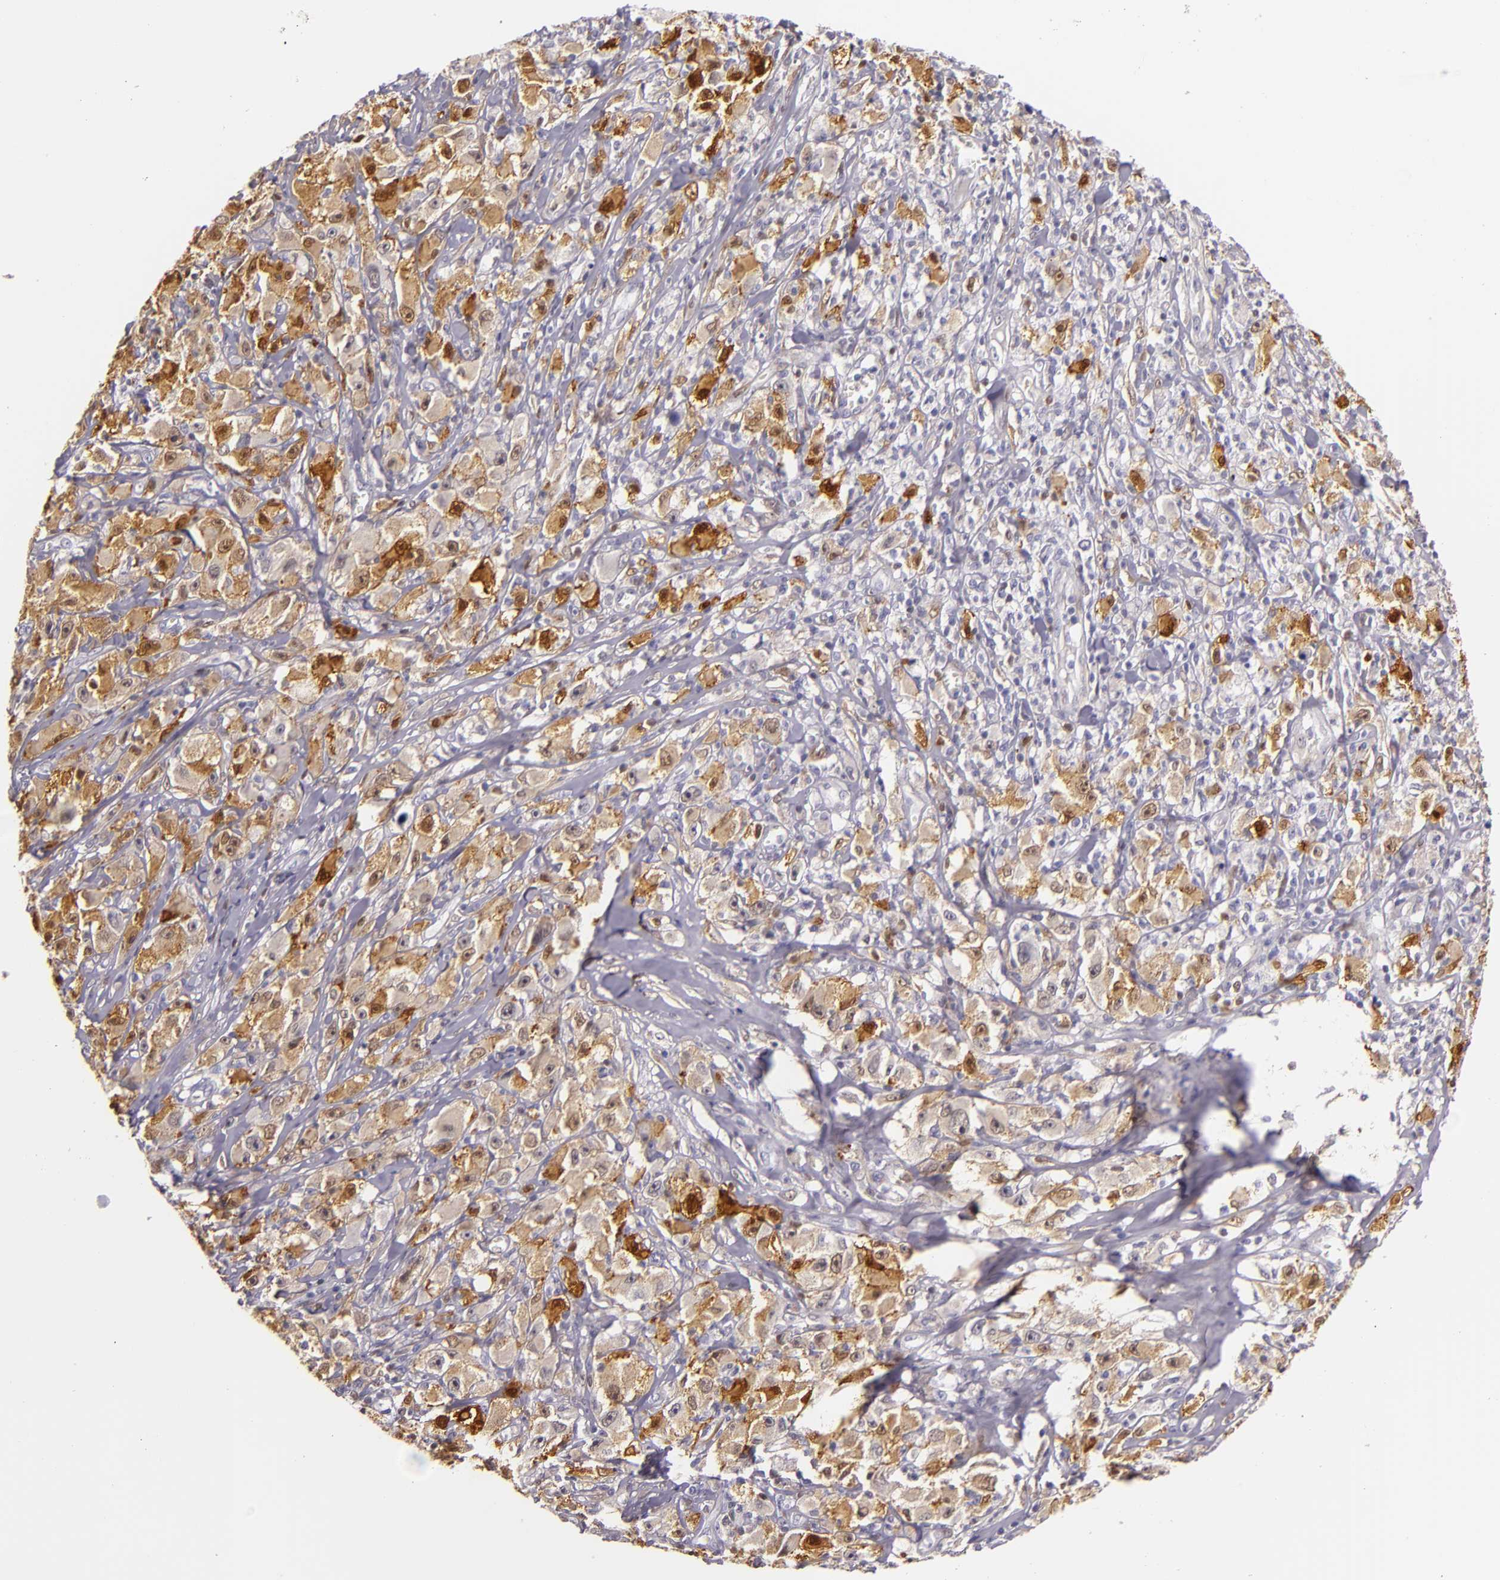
{"staining": {"intensity": "strong", "quantity": ">75%", "location": "cytoplasmic/membranous,nuclear"}, "tissue": "melanoma", "cell_type": "Tumor cells", "image_type": "cancer", "snomed": [{"axis": "morphology", "description": "Malignant melanoma, NOS"}, {"axis": "topography", "description": "Skin"}], "caption": "Human malignant melanoma stained for a protein (brown) exhibits strong cytoplasmic/membranous and nuclear positive staining in about >75% of tumor cells.", "gene": "MT1A", "patient": {"sex": "male", "age": 56}}